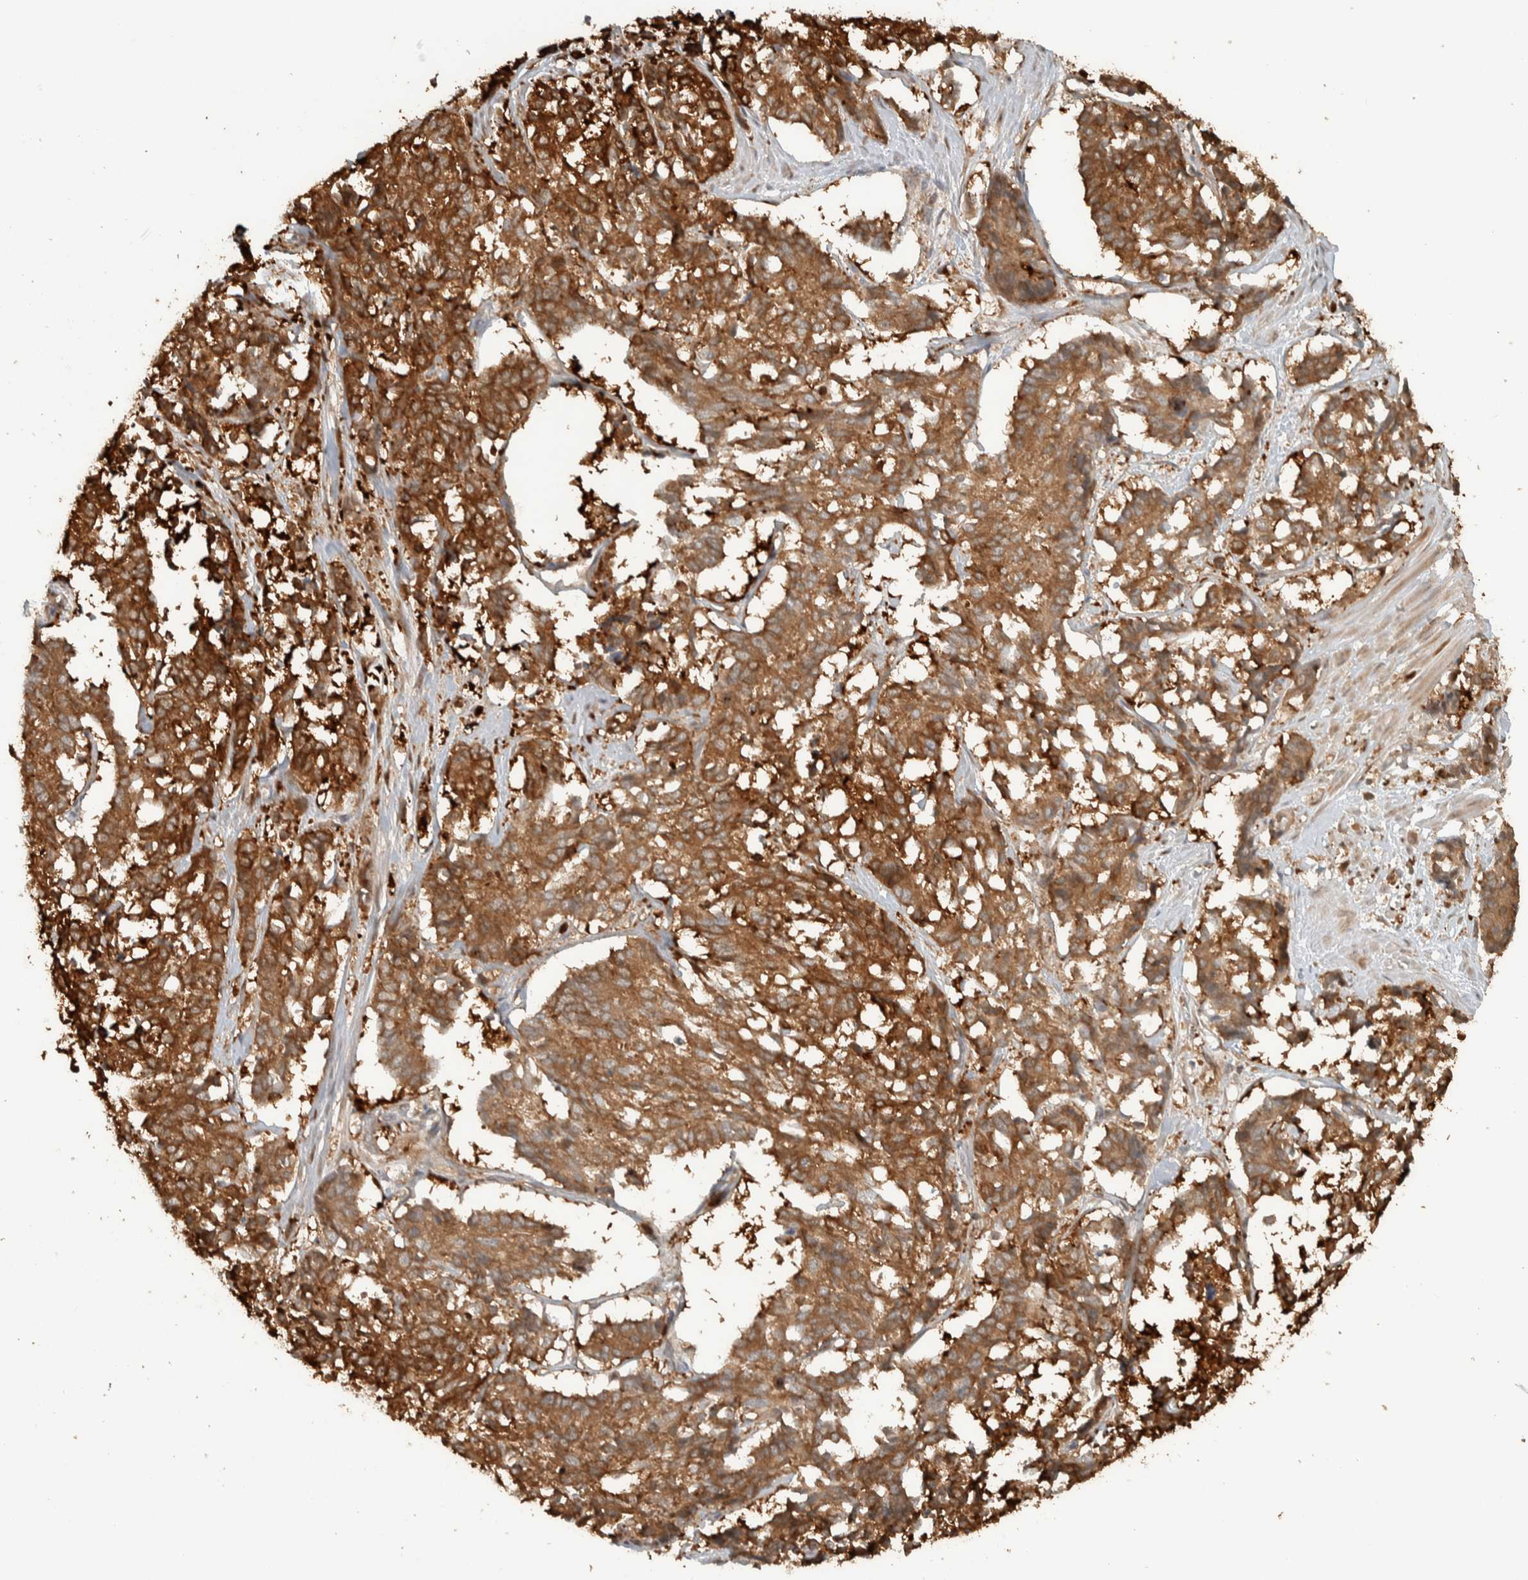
{"staining": {"intensity": "moderate", "quantity": ">75%", "location": "cytoplasmic/membranous"}, "tissue": "cervical cancer", "cell_type": "Tumor cells", "image_type": "cancer", "snomed": [{"axis": "morphology", "description": "Squamous cell carcinoma, NOS"}, {"axis": "topography", "description": "Cervix"}], "caption": "Cervical cancer stained with a protein marker displays moderate staining in tumor cells.", "gene": "CNTROB", "patient": {"sex": "female", "age": 35}}